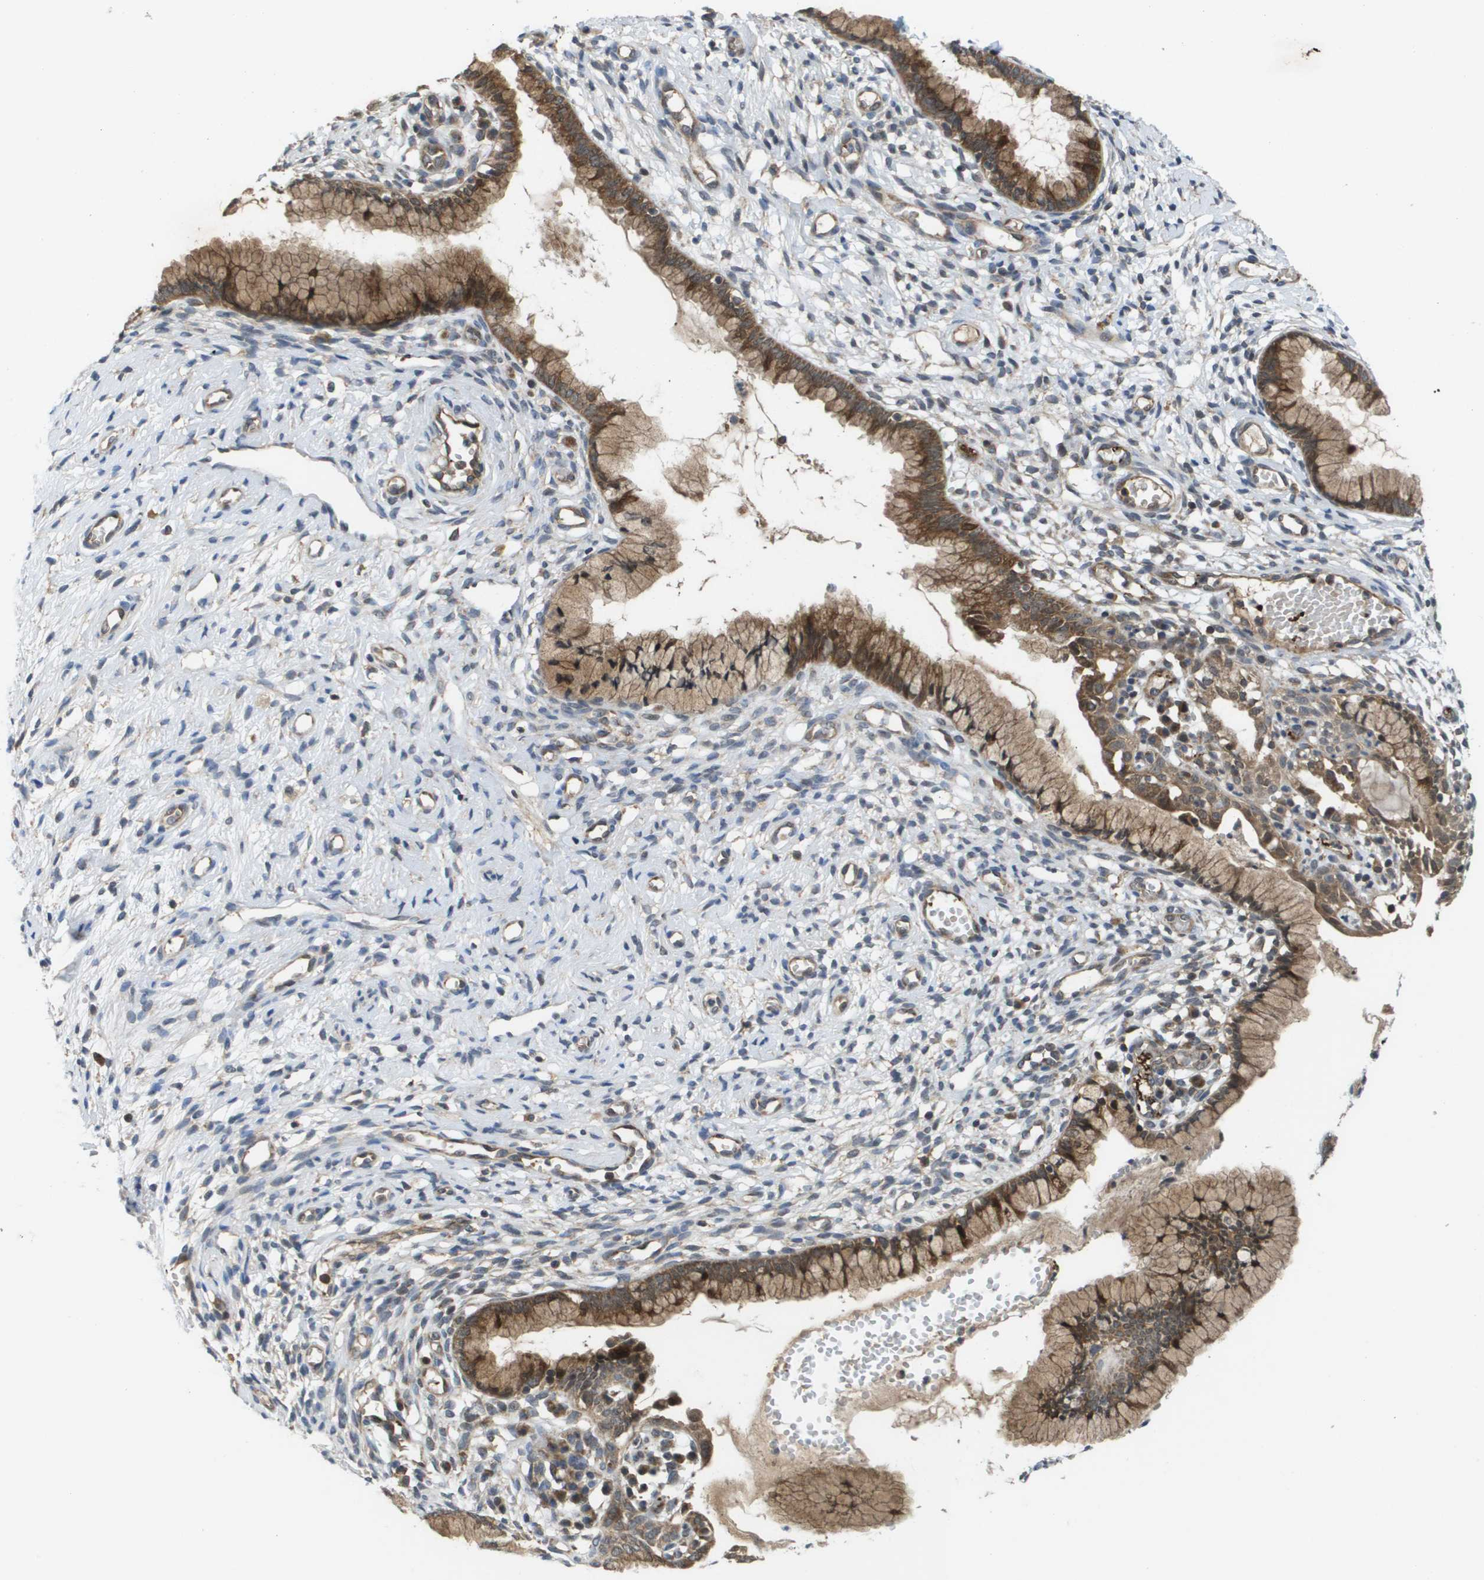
{"staining": {"intensity": "moderate", "quantity": ">75%", "location": "cytoplasmic/membranous"}, "tissue": "cervix", "cell_type": "Glandular cells", "image_type": "normal", "snomed": [{"axis": "morphology", "description": "Normal tissue, NOS"}, {"axis": "topography", "description": "Cervix"}], "caption": "A micrograph of human cervix stained for a protein shows moderate cytoplasmic/membranous brown staining in glandular cells.", "gene": "RBM38", "patient": {"sex": "female", "age": 65}}